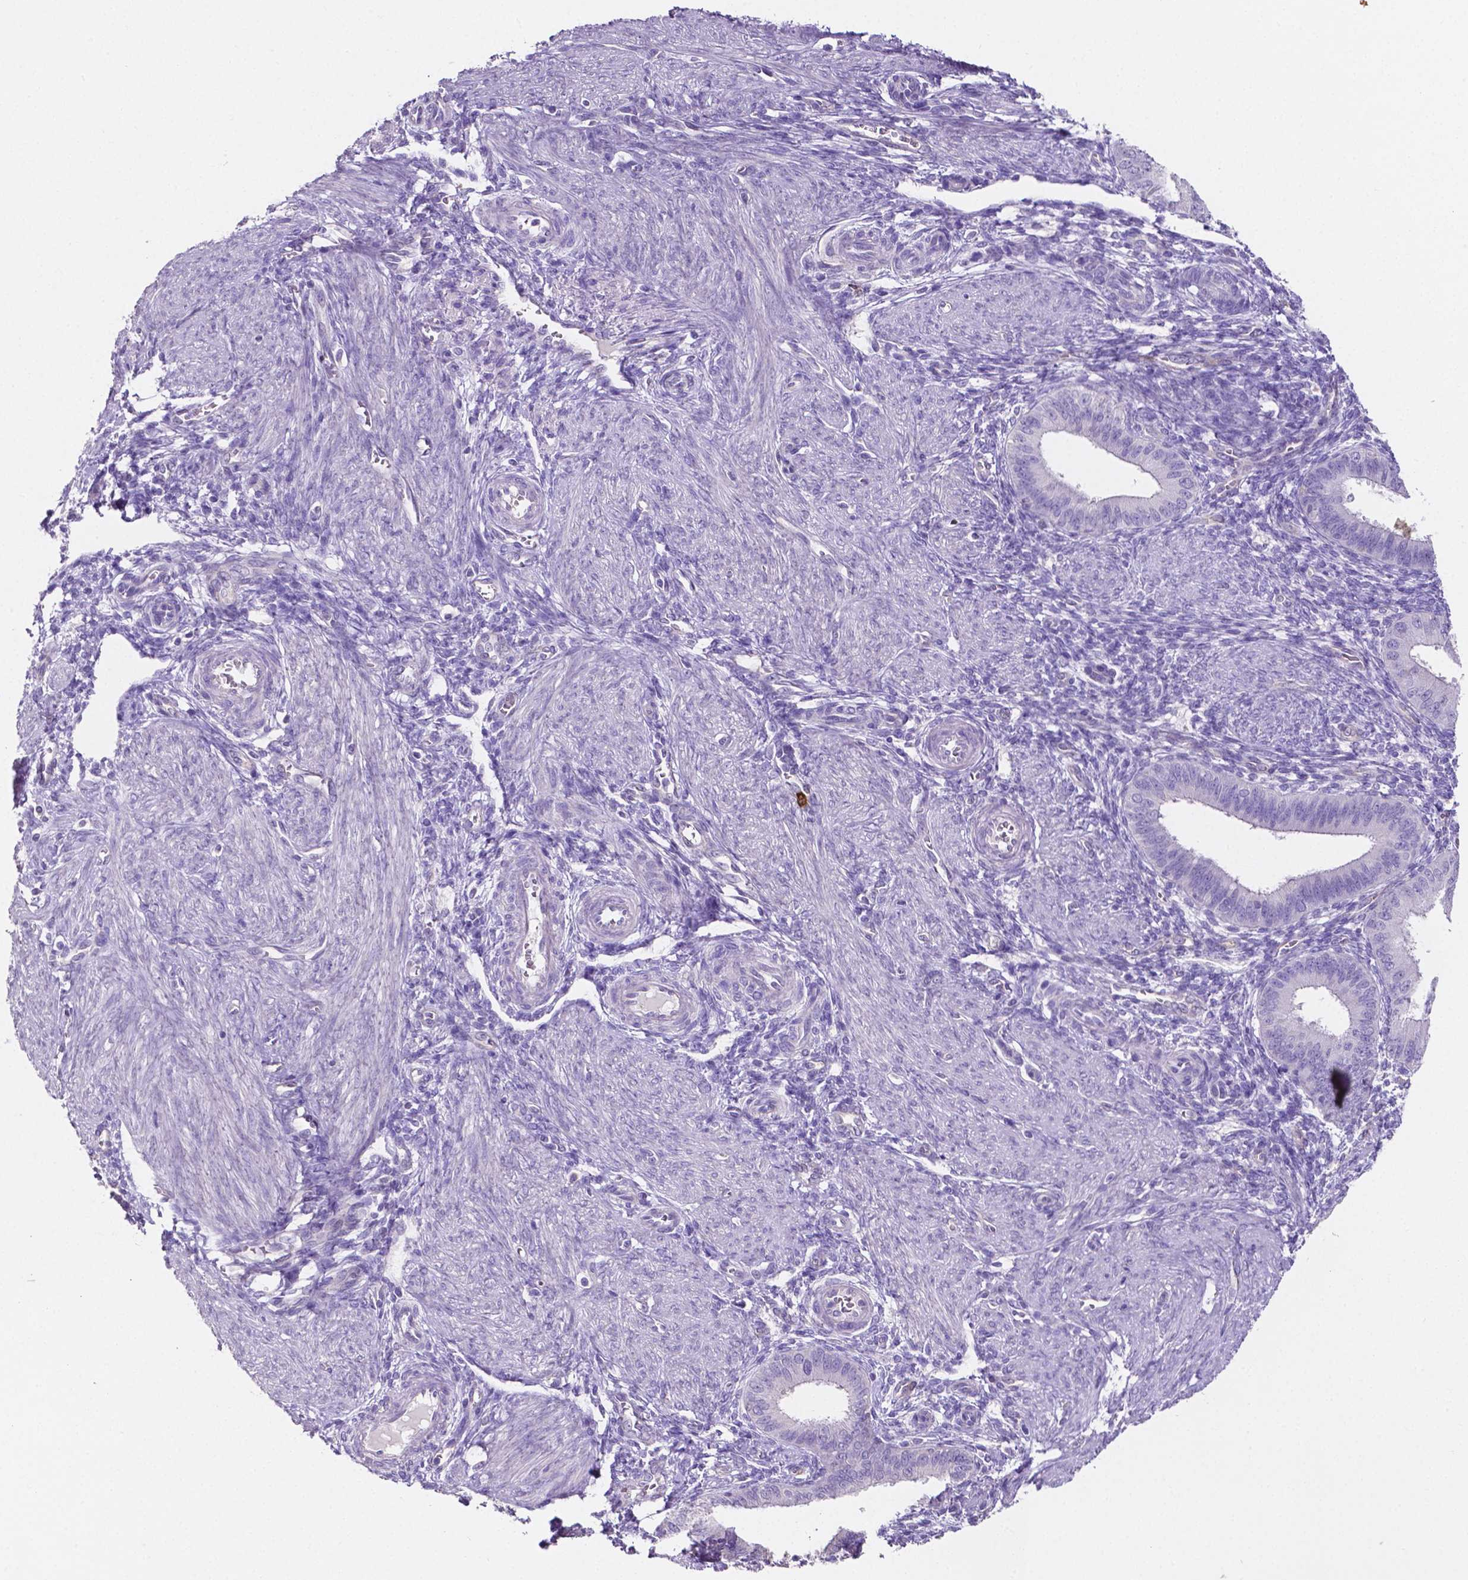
{"staining": {"intensity": "negative", "quantity": "none", "location": "none"}, "tissue": "endometrium", "cell_type": "Cells in endometrial stroma", "image_type": "normal", "snomed": [{"axis": "morphology", "description": "Normal tissue, NOS"}, {"axis": "topography", "description": "Endometrium"}], "caption": "IHC of normal endometrium reveals no expression in cells in endometrial stroma. (Stains: DAB immunohistochemistry (IHC) with hematoxylin counter stain, Microscopy: brightfield microscopy at high magnification).", "gene": "MMP9", "patient": {"sex": "female", "age": 39}}